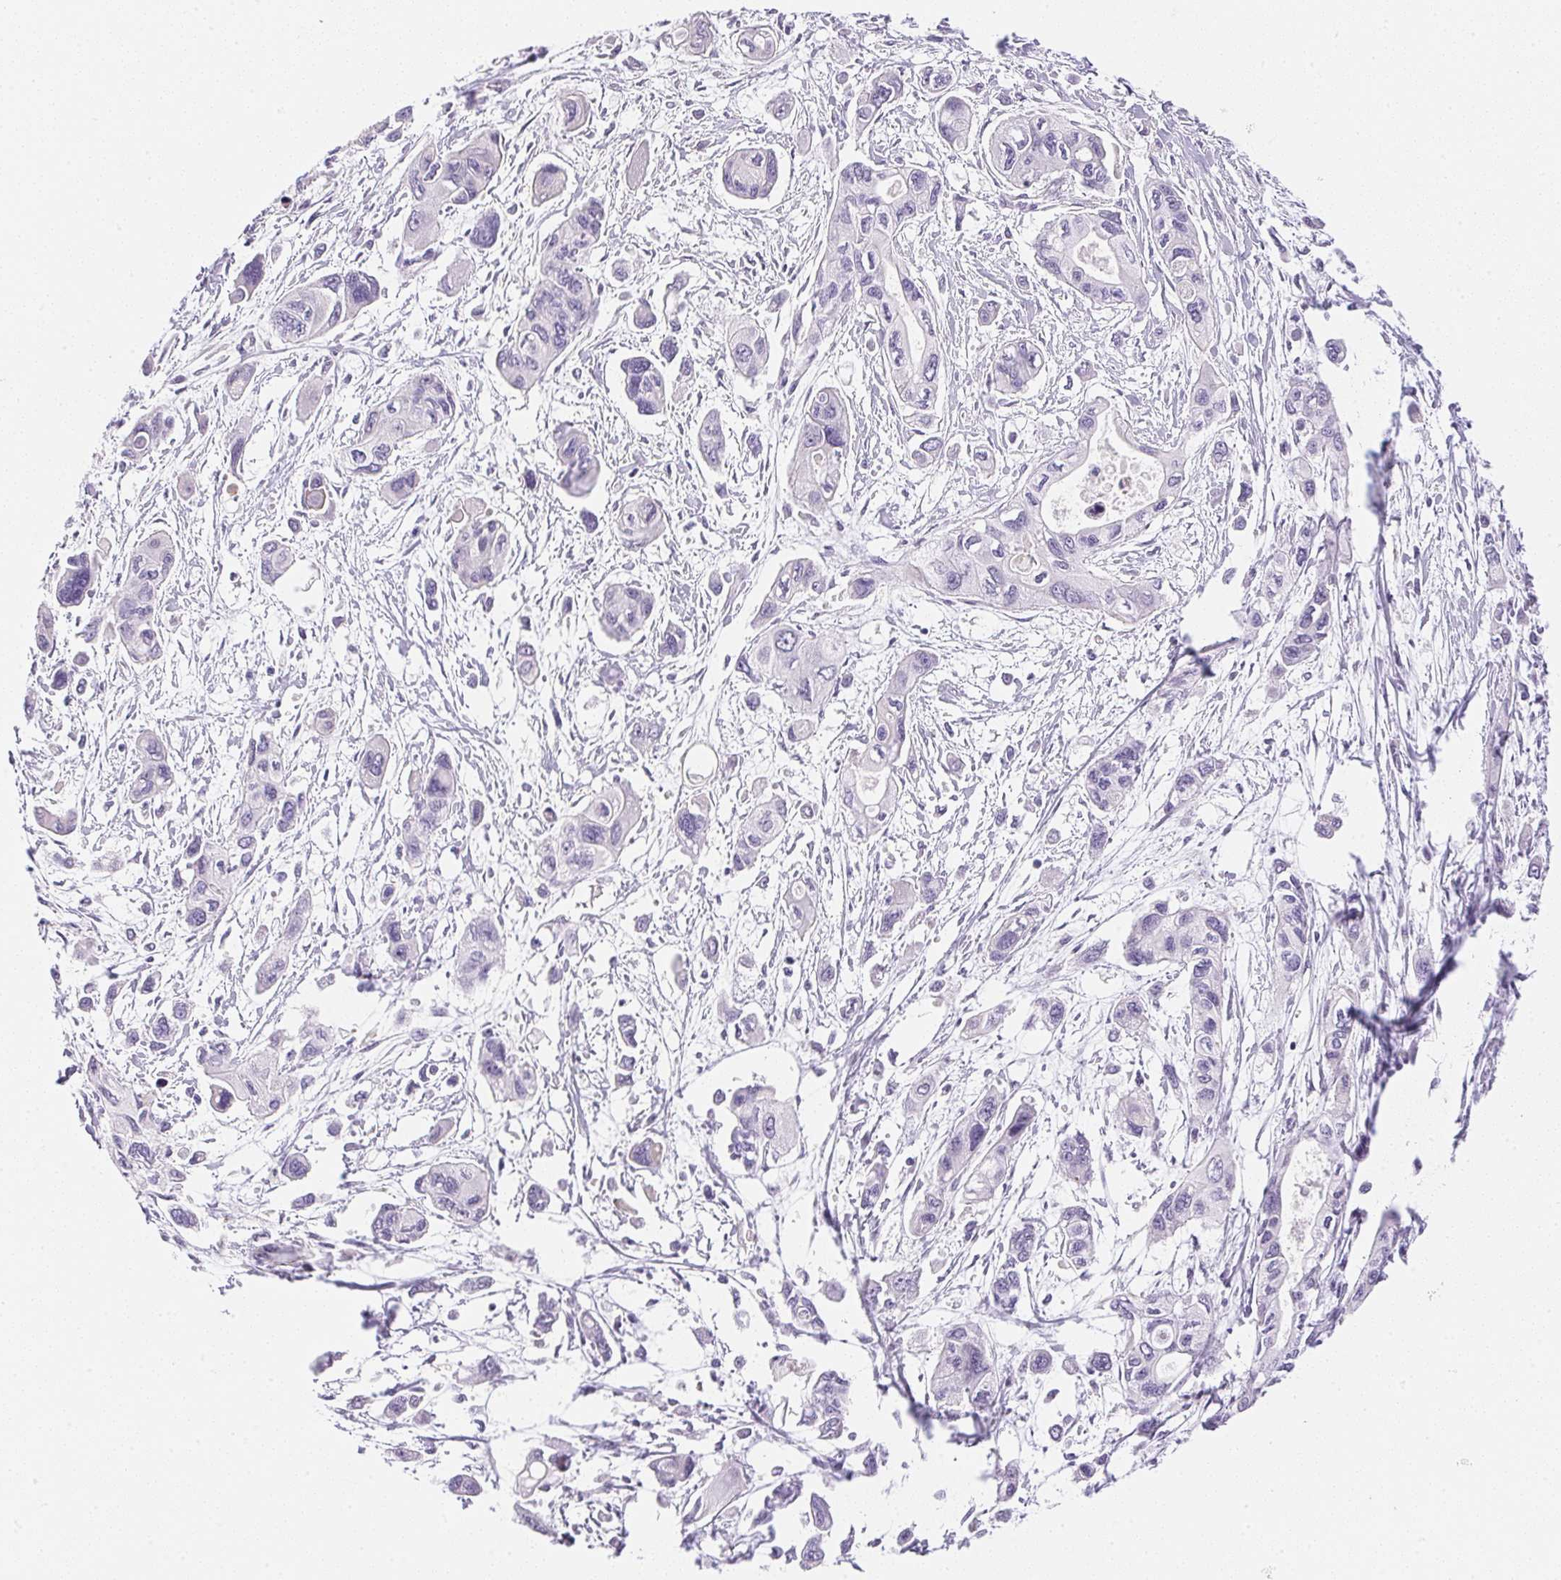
{"staining": {"intensity": "negative", "quantity": "none", "location": "none"}, "tissue": "pancreatic cancer", "cell_type": "Tumor cells", "image_type": "cancer", "snomed": [{"axis": "morphology", "description": "Adenocarcinoma, NOS"}, {"axis": "topography", "description": "Pancreas"}], "caption": "Human pancreatic adenocarcinoma stained for a protein using immunohistochemistry (IHC) demonstrates no expression in tumor cells.", "gene": "KCNE2", "patient": {"sex": "female", "age": 47}}